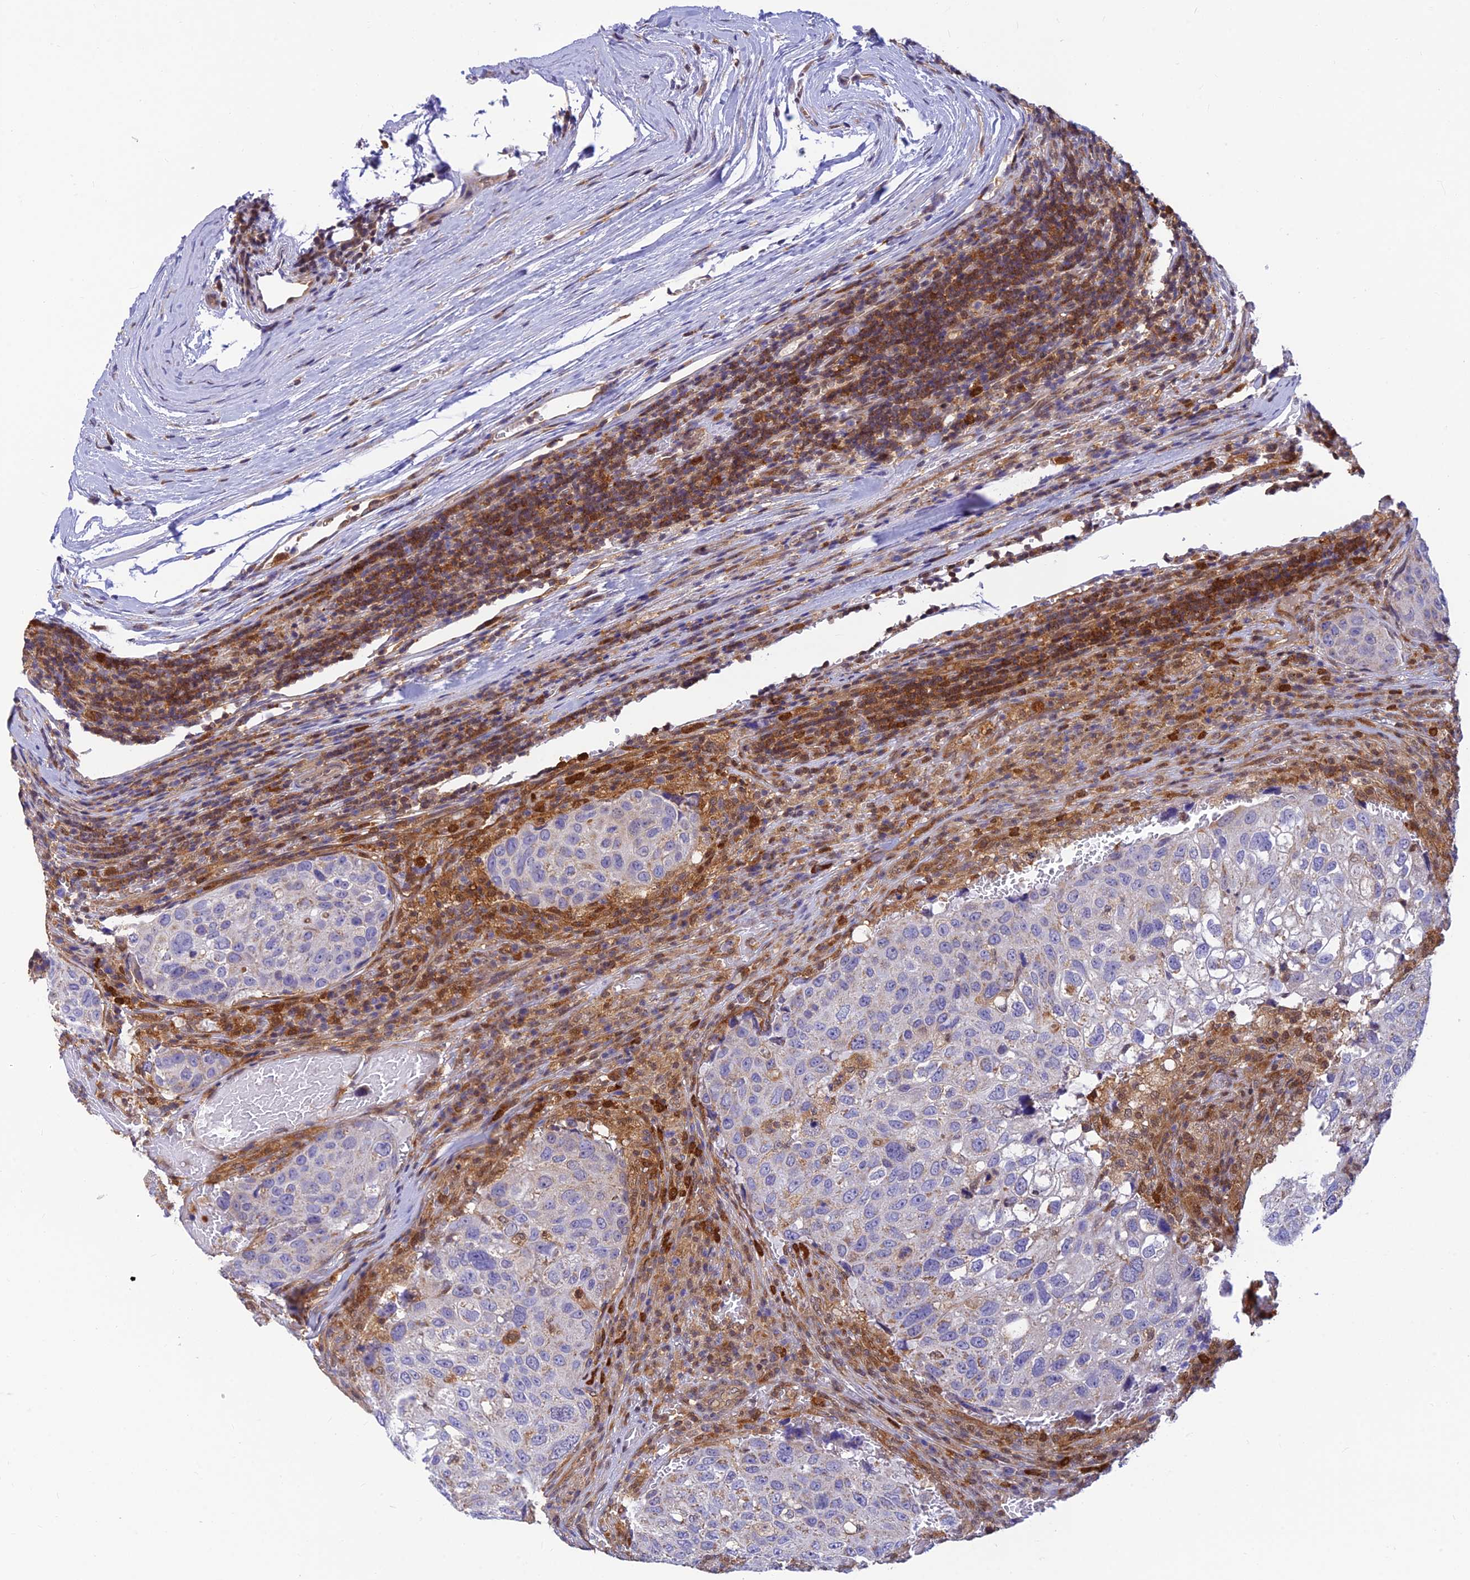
{"staining": {"intensity": "negative", "quantity": "none", "location": "none"}, "tissue": "urothelial cancer", "cell_type": "Tumor cells", "image_type": "cancer", "snomed": [{"axis": "morphology", "description": "Urothelial carcinoma, High grade"}, {"axis": "topography", "description": "Lymph node"}, {"axis": "topography", "description": "Urinary bladder"}], "caption": "Immunohistochemistry (IHC) of urothelial carcinoma (high-grade) shows no positivity in tumor cells.", "gene": "LYSMD2", "patient": {"sex": "male", "age": 51}}